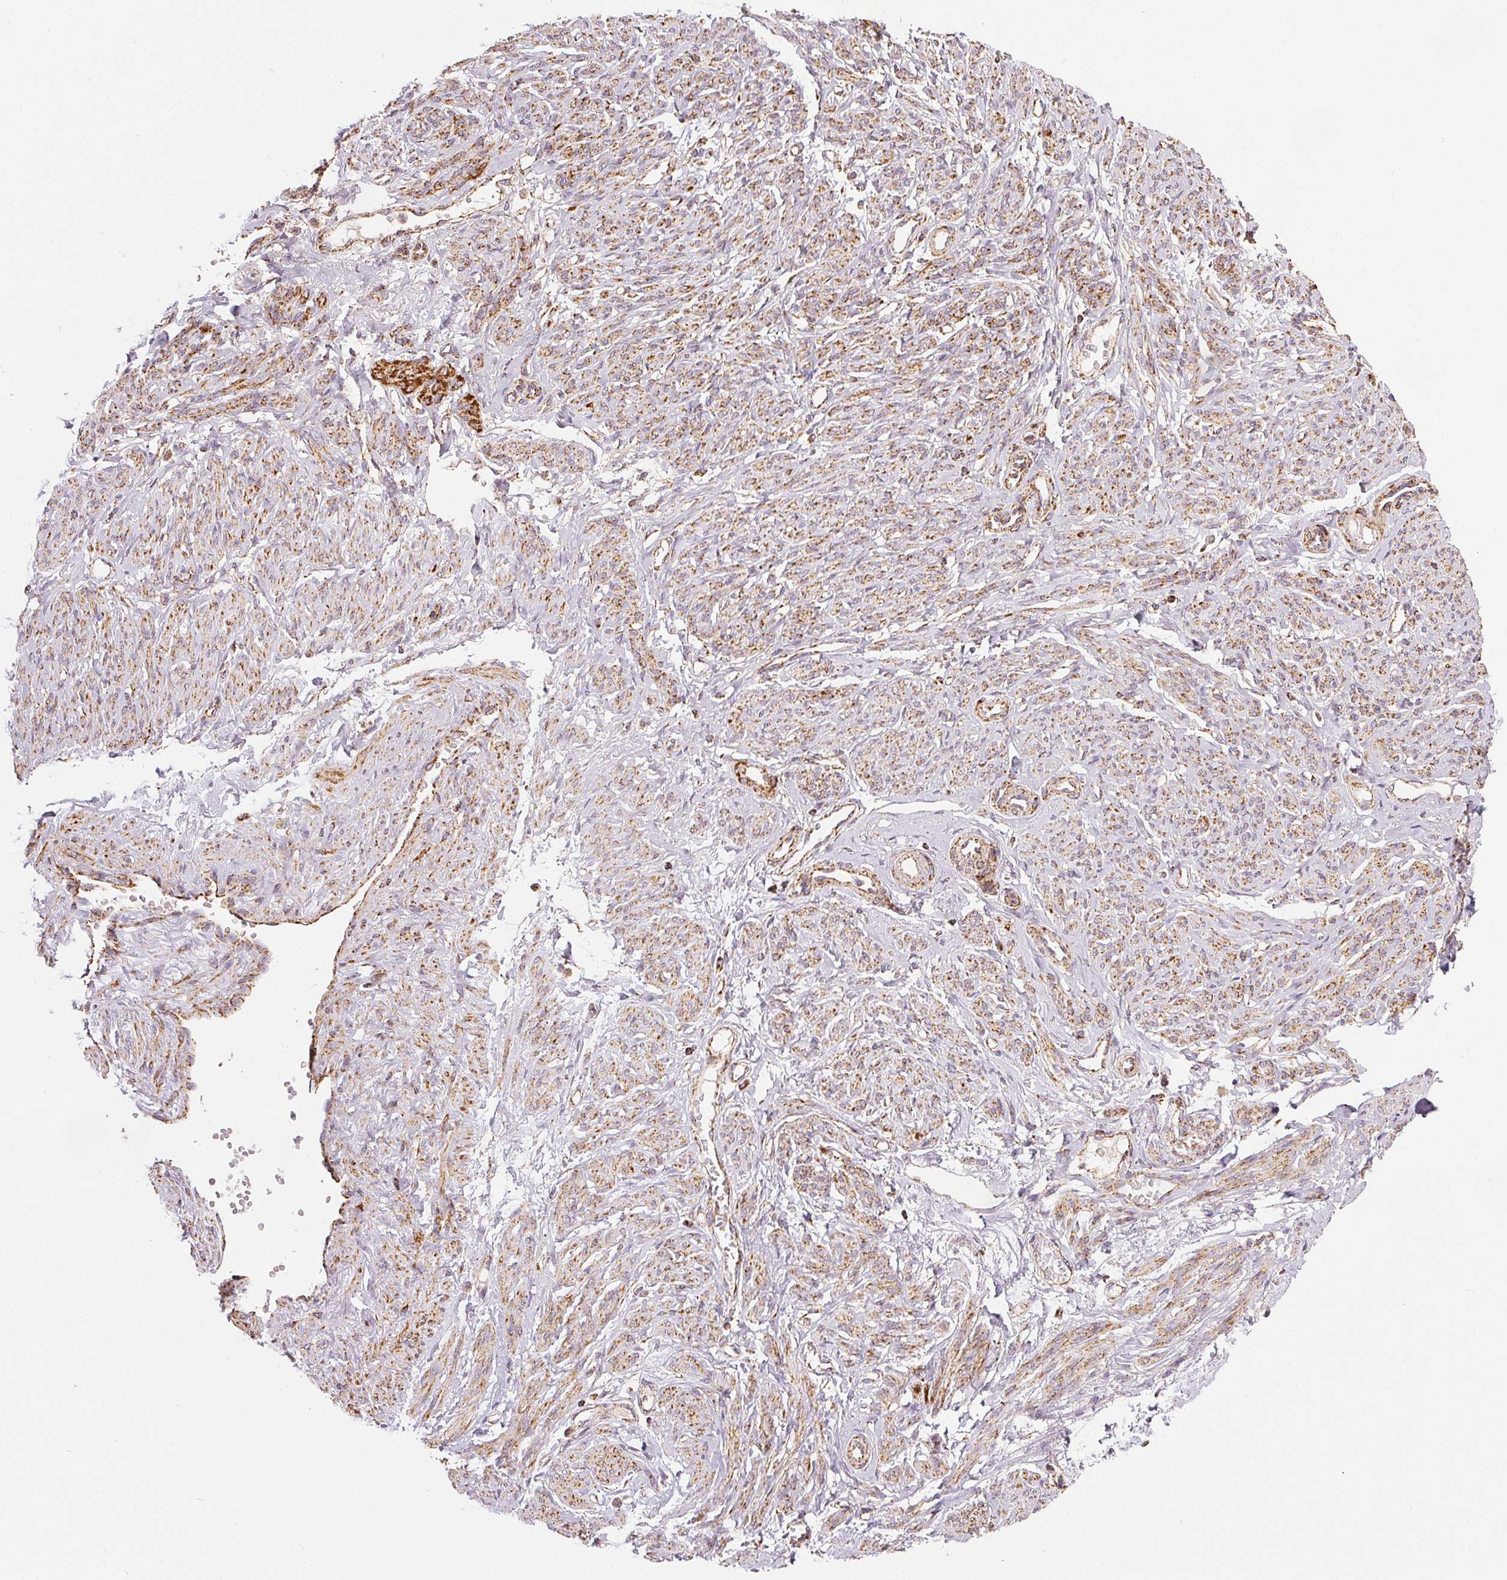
{"staining": {"intensity": "moderate", "quantity": "25%-75%", "location": "cytoplasmic/membranous"}, "tissue": "smooth muscle", "cell_type": "Smooth muscle cells", "image_type": "normal", "snomed": [{"axis": "morphology", "description": "Normal tissue, NOS"}, {"axis": "topography", "description": "Smooth muscle"}], "caption": "High-power microscopy captured an immunohistochemistry (IHC) histopathology image of normal smooth muscle, revealing moderate cytoplasmic/membranous staining in approximately 25%-75% of smooth muscle cells. Using DAB (3,3'-diaminobenzidine) (brown) and hematoxylin (blue) stains, captured at high magnification using brightfield microscopy.", "gene": "SDHB", "patient": {"sex": "female", "age": 65}}